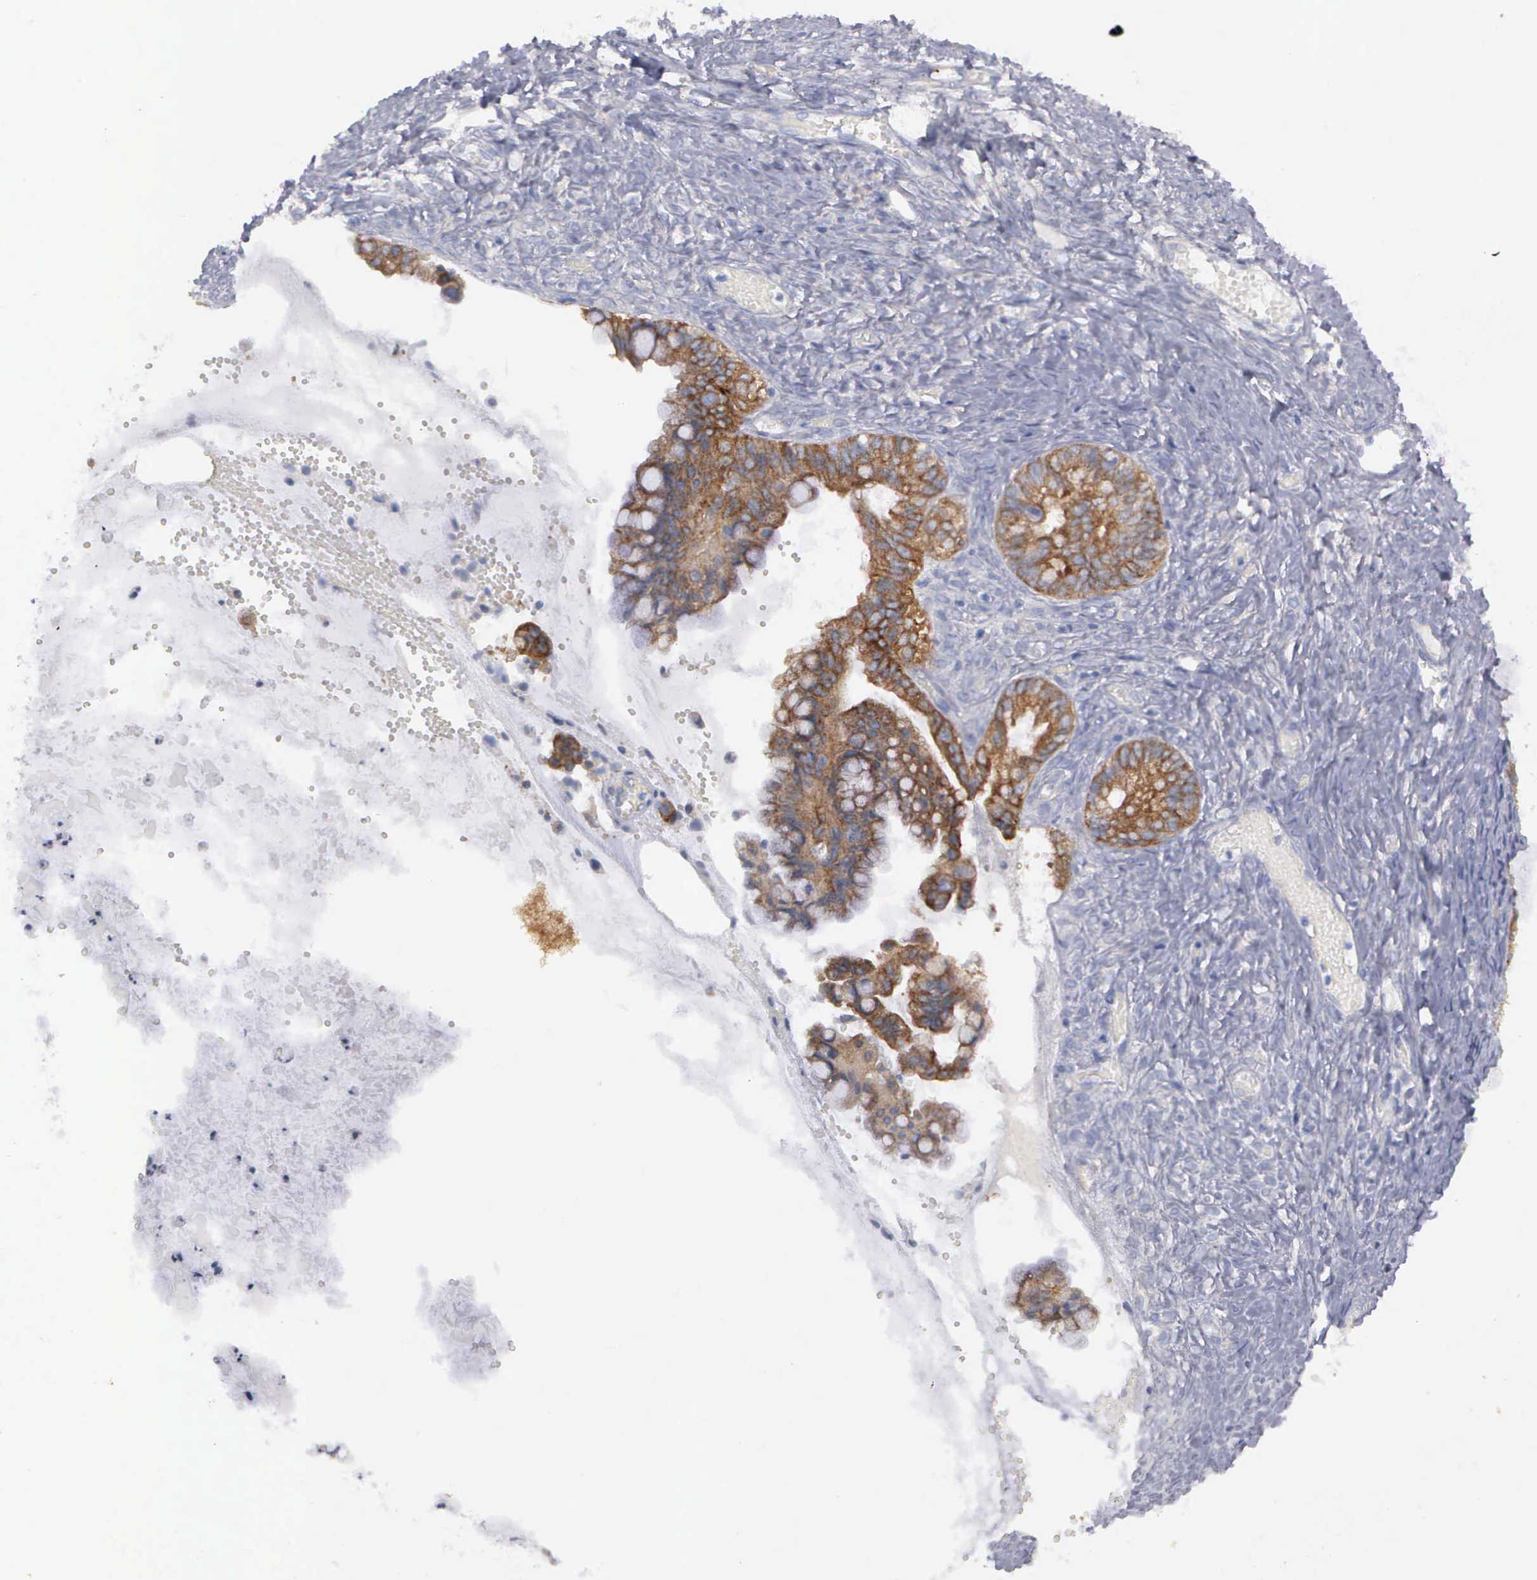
{"staining": {"intensity": "strong", "quantity": ">75%", "location": "cytoplasmic/membranous"}, "tissue": "ovarian cancer", "cell_type": "Tumor cells", "image_type": "cancer", "snomed": [{"axis": "morphology", "description": "Cystadenocarcinoma, mucinous, NOS"}, {"axis": "topography", "description": "Ovary"}], "caption": "Tumor cells demonstrate high levels of strong cytoplasmic/membranous expression in approximately >75% of cells in human ovarian cancer (mucinous cystadenocarcinoma). (Stains: DAB in brown, nuclei in blue, Microscopy: brightfield microscopy at high magnification).", "gene": "CEP170B", "patient": {"sex": "female", "age": 57}}